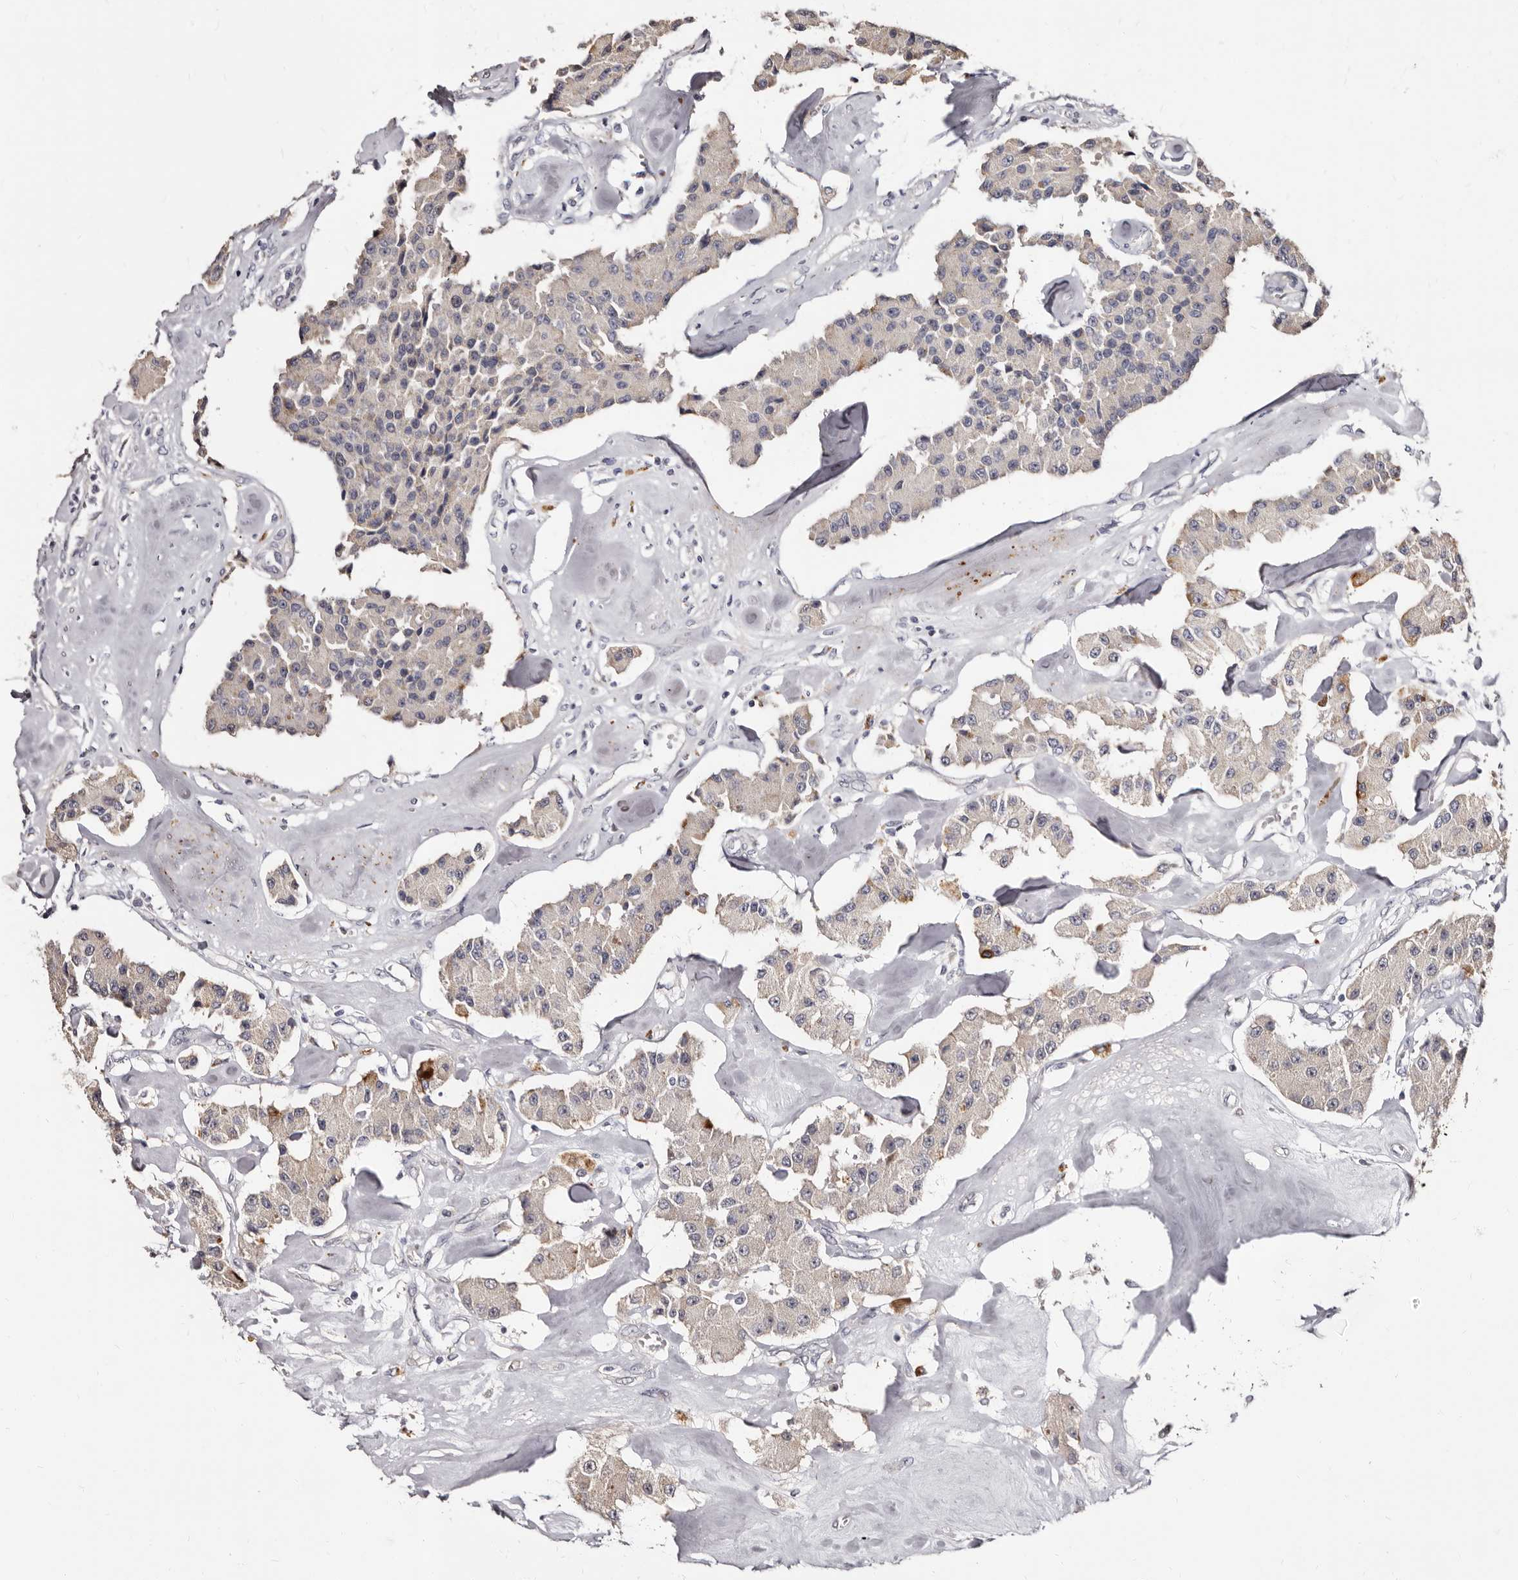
{"staining": {"intensity": "negative", "quantity": "none", "location": "none"}, "tissue": "carcinoid", "cell_type": "Tumor cells", "image_type": "cancer", "snomed": [{"axis": "morphology", "description": "Carcinoid, malignant, NOS"}, {"axis": "topography", "description": "Pancreas"}], "caption": "The image reveals no significant expression in tumor cells of carcinoid.", "gene": "PTAFR", "patient": {"sex": "male", "age": 41}}